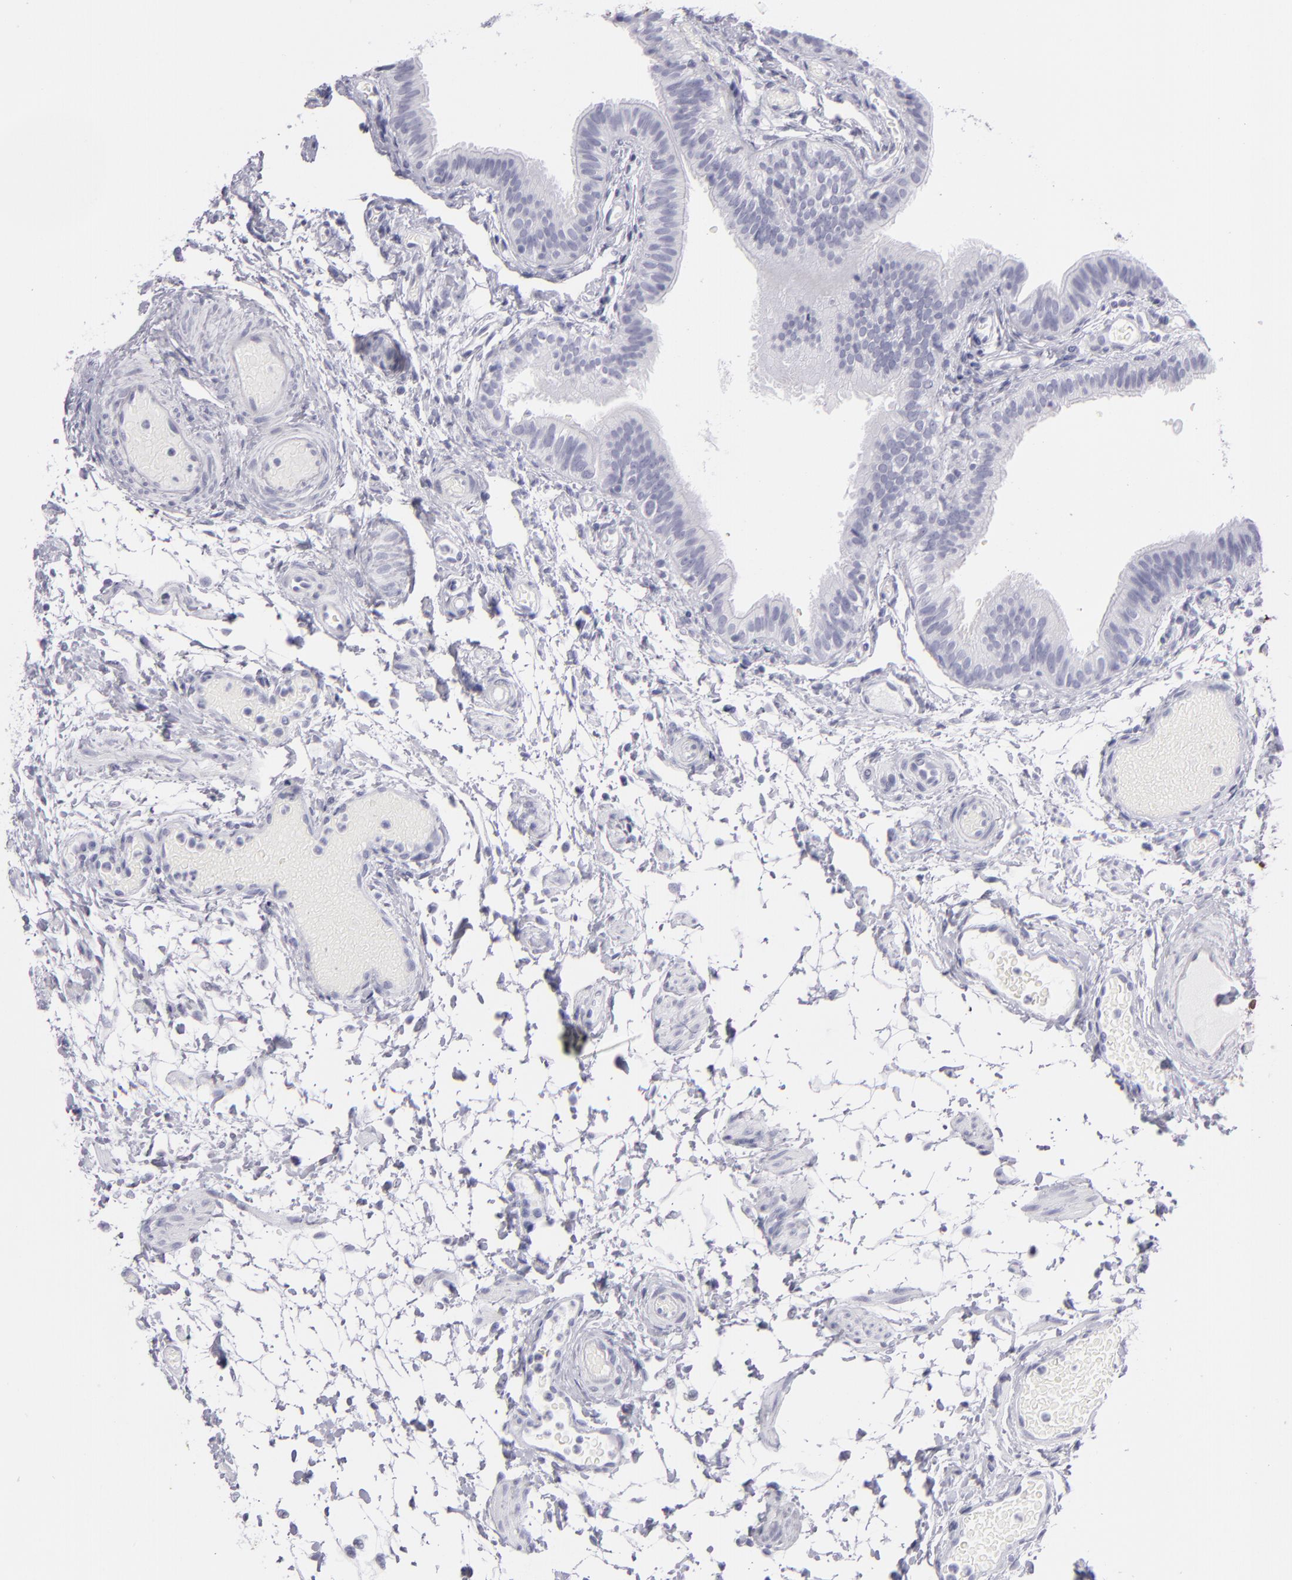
{"staining": {"intensity": "negative", "quantity": "none", "location": "none"}, "tissue": "fallopian tube", "cell_type": "Glandular cells", "image_type": "normal", "snomed": [{"axis": "morphology", "description": "Normal tissue, NOS"}, {"axis": "morphology", "description": "Dermoid, NOS"}, {"axis": "topography", "description": "Fallopian tube"}], "caption": "A high-resolution photomicrograph shows immunohistochemistry (IHC) staining of normal fallopian tube, which reveals no significant expression in glandular cells.", "gene": "VIL1", "patient": {"sex": "female", "age": 33}}